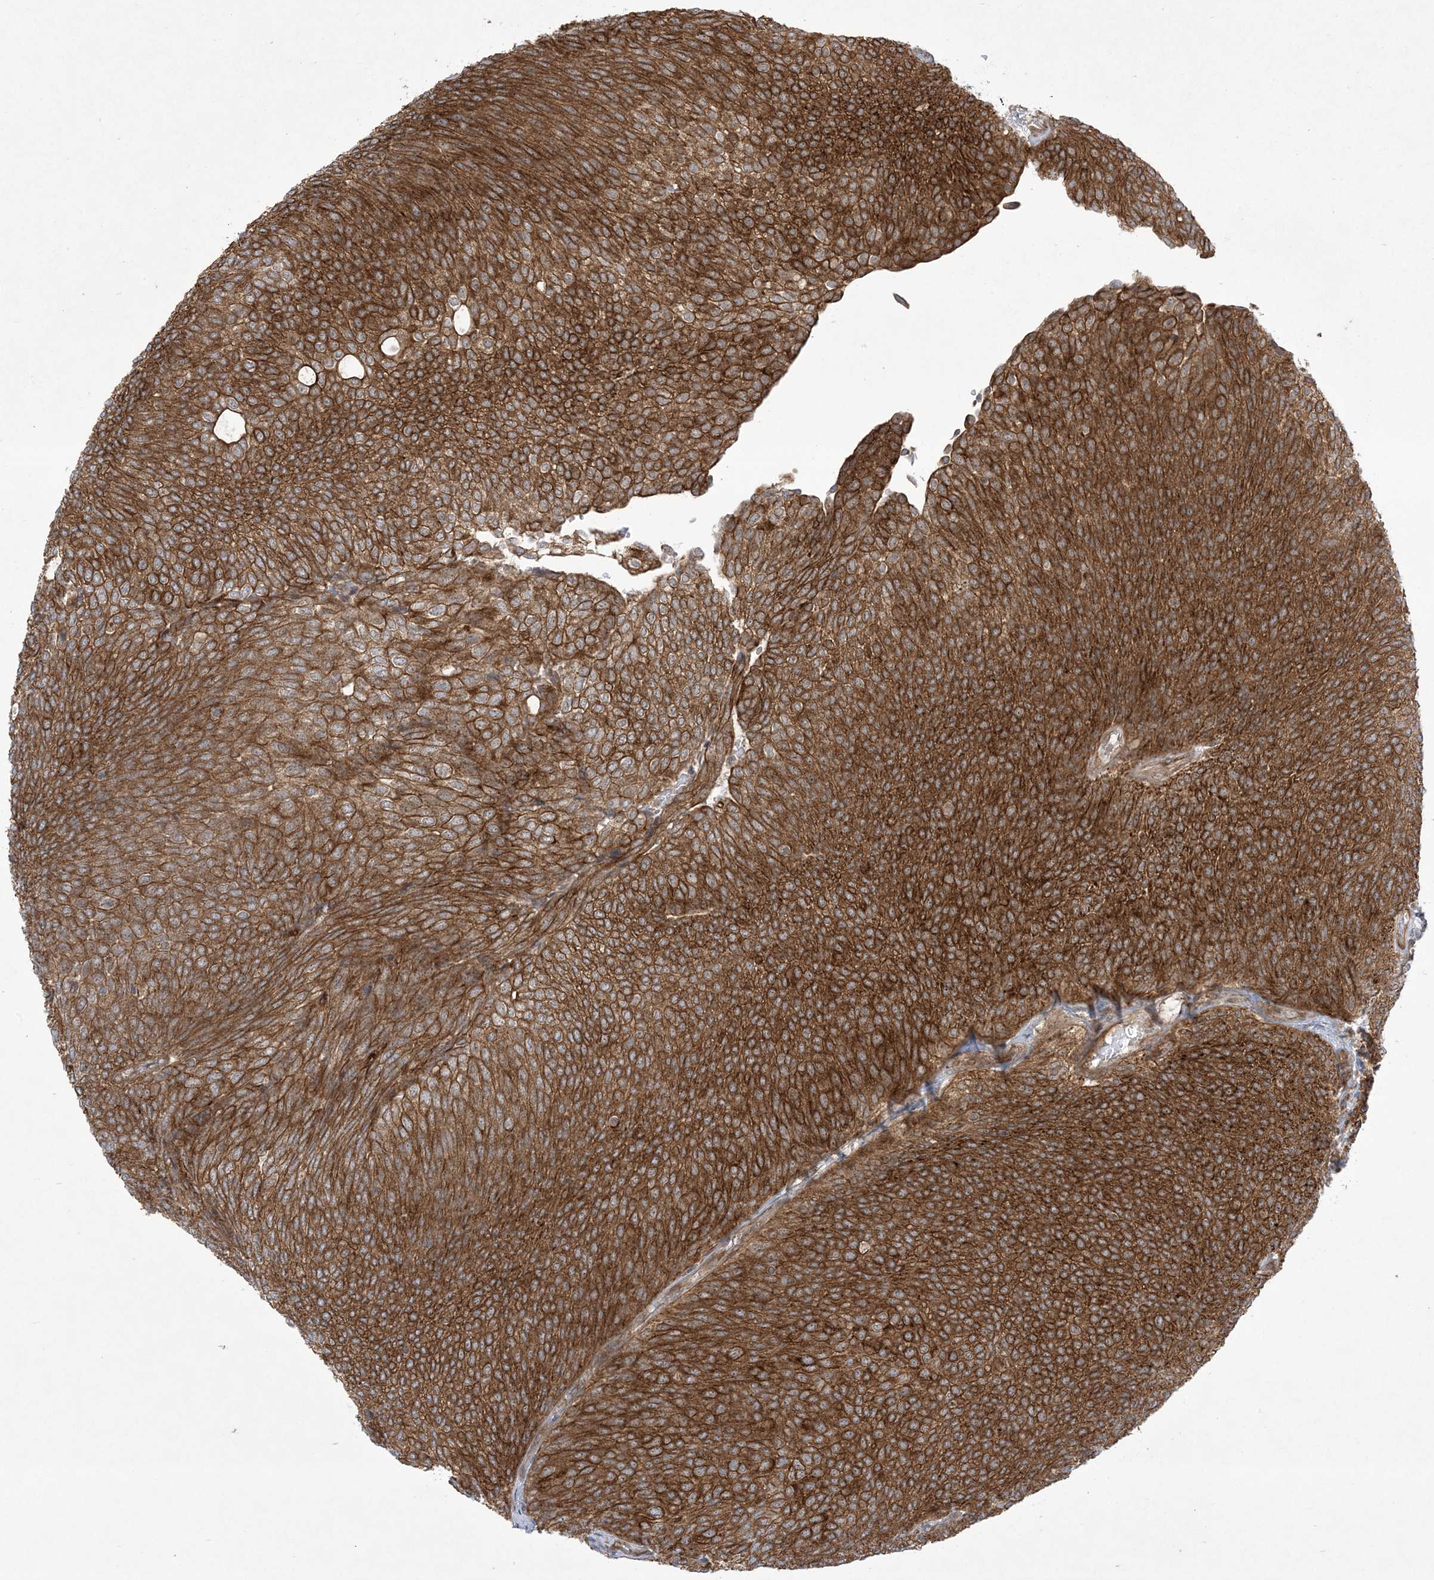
{"staining": {"intensity": "strong", "quantity": ">75%", "location": "cytoplasmic/membranous"}, "tissue": "urothelial cancer", "cell_type": "Tumor cells", "image_type": "cancer", "snomed": [{"axis": "morphology", "description": "Urothelial carcinoma, Low grade"}, {"axis": "topography", "description": "Urinary bladder"}], "caption": "High-power microscopy captured an immunohistochemistry (IHC) image of urothelial cancer, revealing strong cytoplasmic/membranous expression in approximately >75% of tumor cells.", "gene": "SOGA3", "patient": {"sex": "female", "age": 79}}